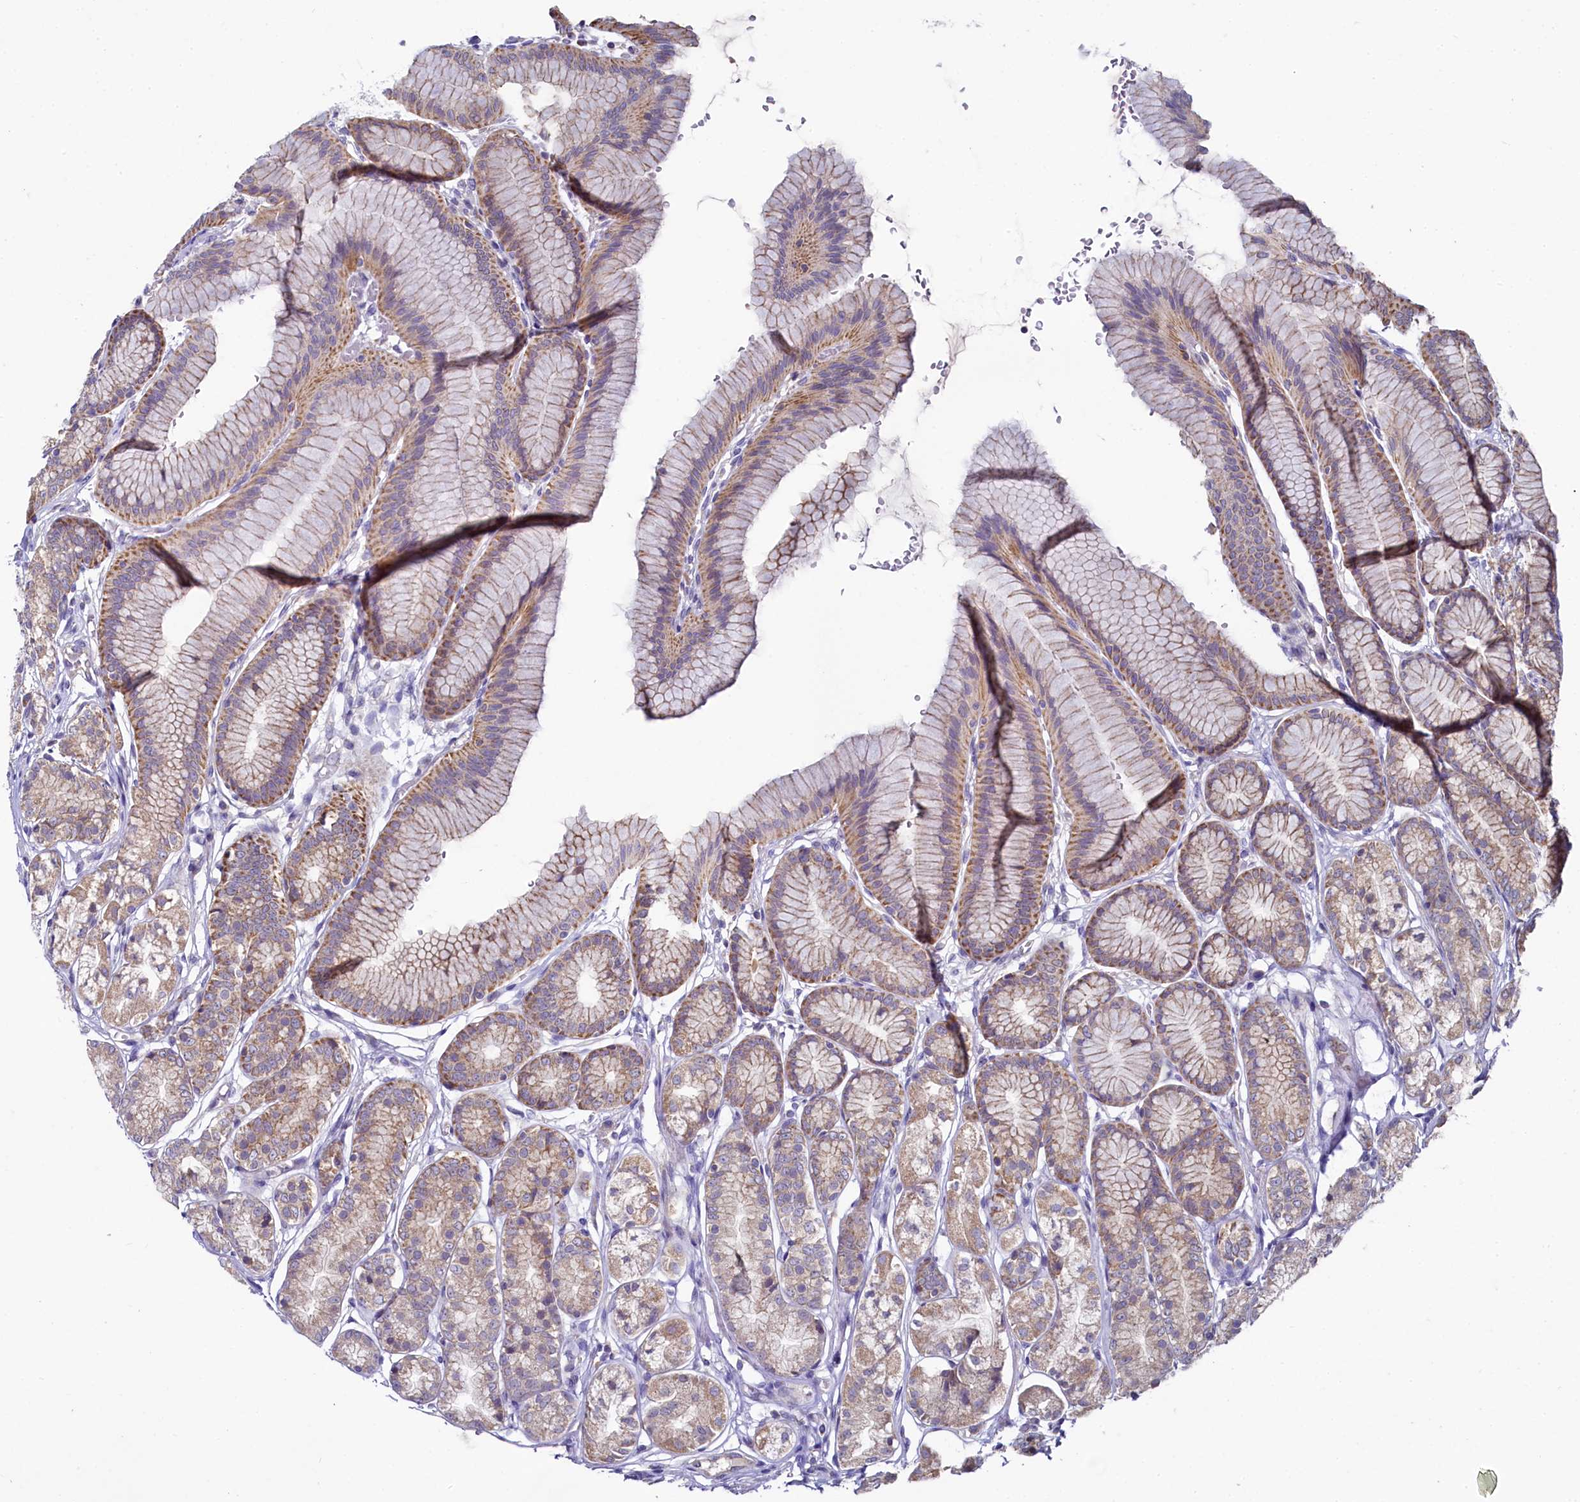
{"staining": {"intensity": "moderate", "quantity": ">75%", "location": "cytoplasmic/membranous"}, "tissue": "stomach", "cell_type": "Glandular cells", "image_type": "normal", "snomed": [{"axis": "morphology", "description": "Normal tissue, NOS"}, {"axis": "morphology", "description": "Adenocarcinoma, NOS"}, {"axis": "morphology", "description": "Adenocarcinoma, High grade"}, {"axis": "topography", "description": "Stomach, upper"}, {"axis": "topography", "description": "Stomach"}], "caption": "Immunohistochemistry image of benign stomach: human stomach stained using immunohistochemistry (IHC) reveals medium levels of moderate protein expression localized specifically in the cytoplasmic/membranous of glandular cells, appearing as a cytoplasmic/membranous brown color.", "gene": "MRPL57", "patient": {"sex": "female", "age": 65}}